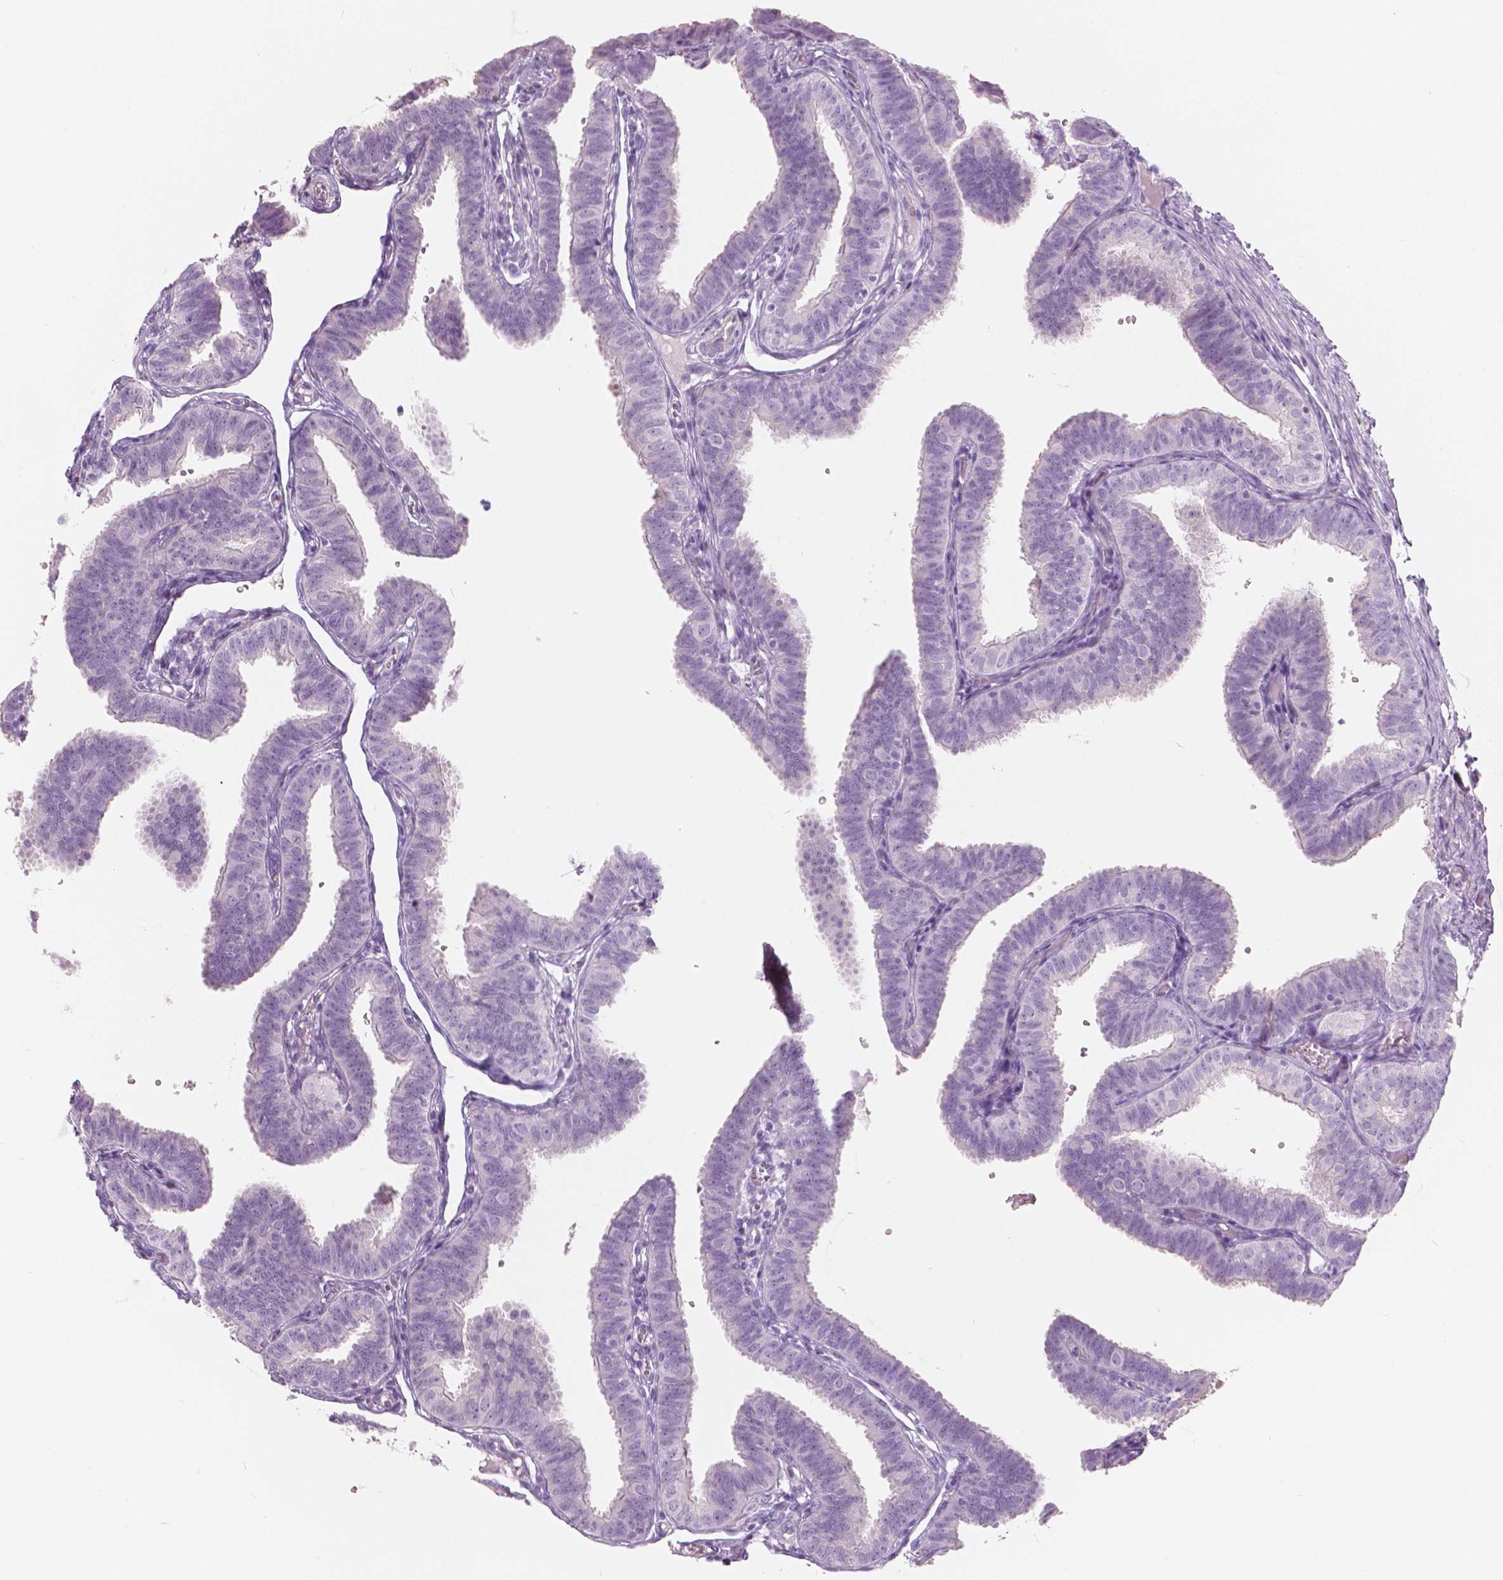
{"staining": {"intensity": "negative", "quantity": "none", "location": "none"}, "tissue": "fallopian tube", "cell_type": "Glandular cells", "image_type": "normal", "snomed": [{"axis": "morphology", "description": "Normal tissue, NOS"}, {"axis": "topography", "description": "Fallopian tube"}], "caption": "Immunohistochemistry of normal human fallopian tube exhibits no staining in glandular cells. (Immunohistochemistry, brightfield microscopy, high magnification).", "gene": "A4GNT", "patient": {"sex": "female", "age": 25}}